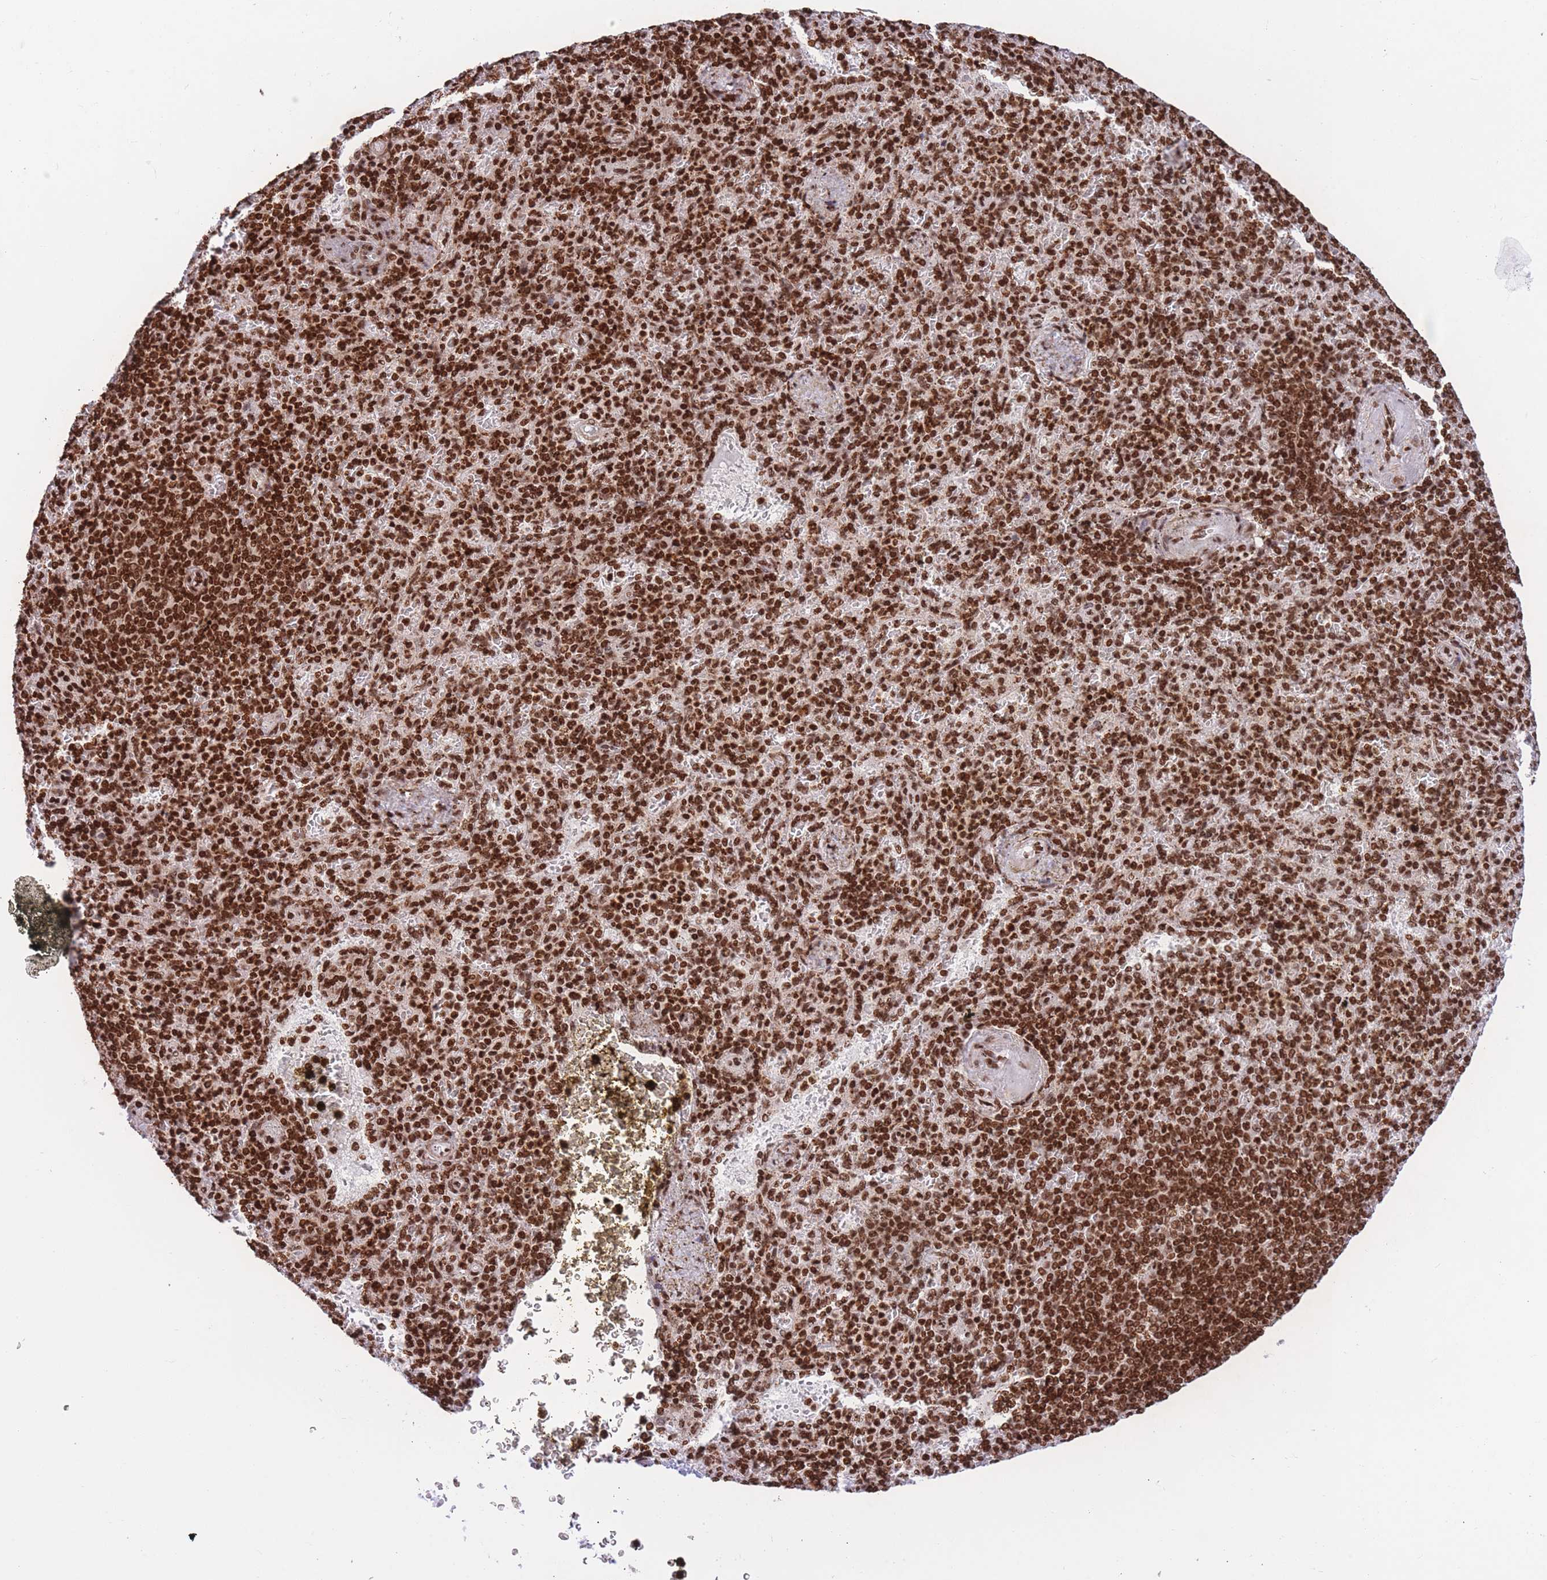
{"staining": {"intensity": "strong", "quantity": ">75%", "location": "nuclear"}, "tissue": "spleen", "cell_type": "Cells in red pulp", "image_type": "normal", "snomed": [{"axis": "morphology", "description": "Normal tissue, NOS"}, {"axis": "topography", "description": "Spleen"}], "caption": "Strong nuclear positivity for a protein is appreciated in about >75% of cells in red pulp of benign spleen using IHC.", "gene": "H2BC10", "patient": {"sex": "female", "age": 74}}